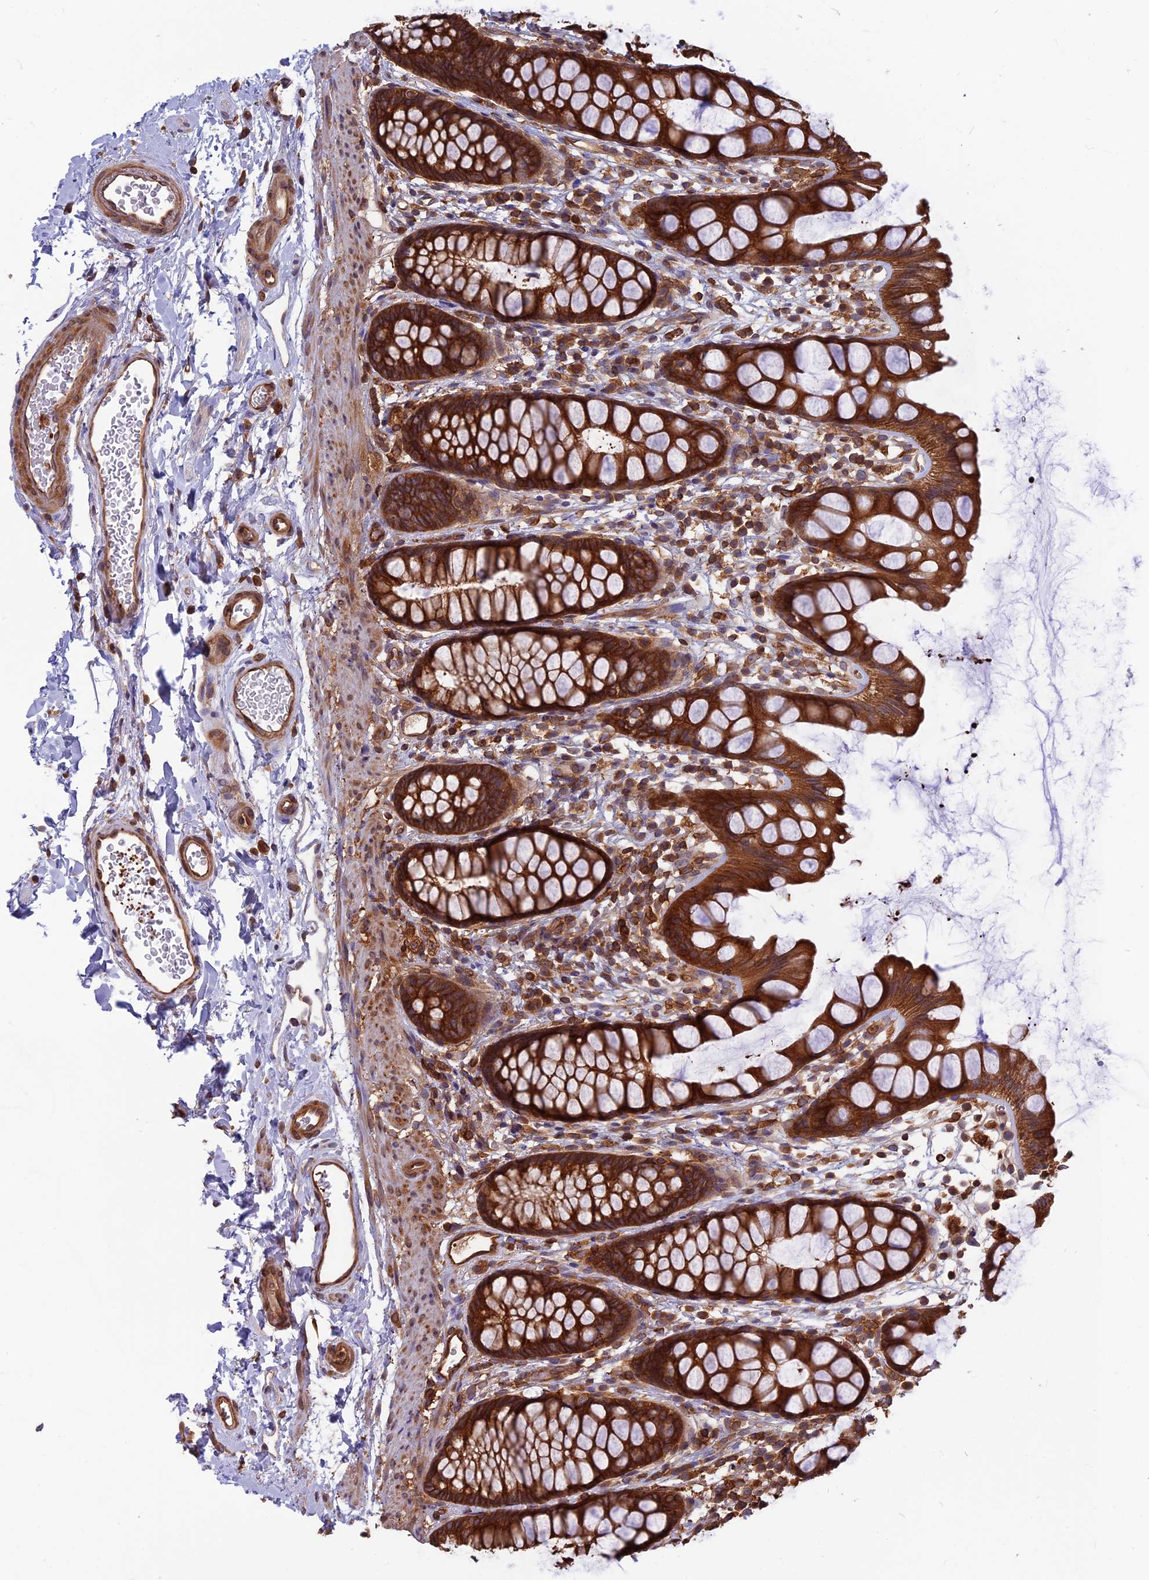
{"staining": {"intensity": "strong", "quantity": ">75%", "location": "cytoplasmic/membranous"}, "tissue": "rectum", "cell_type": "Glandular cells", "image_type": "normal", "snomed": [{"axis": "morphology", "description": "Normal tissue, NOS"}, {"axis": "topography", "description": "Rectum"}], "caption": "High-power microscopy captured an immunohistochemistry image of benign rectum, revealing strong cytoplasmic/membranous staining in approximately >75% of glandular cells.", "gene": "WDR1", "patient": {"sex": "female", "age": 65}}